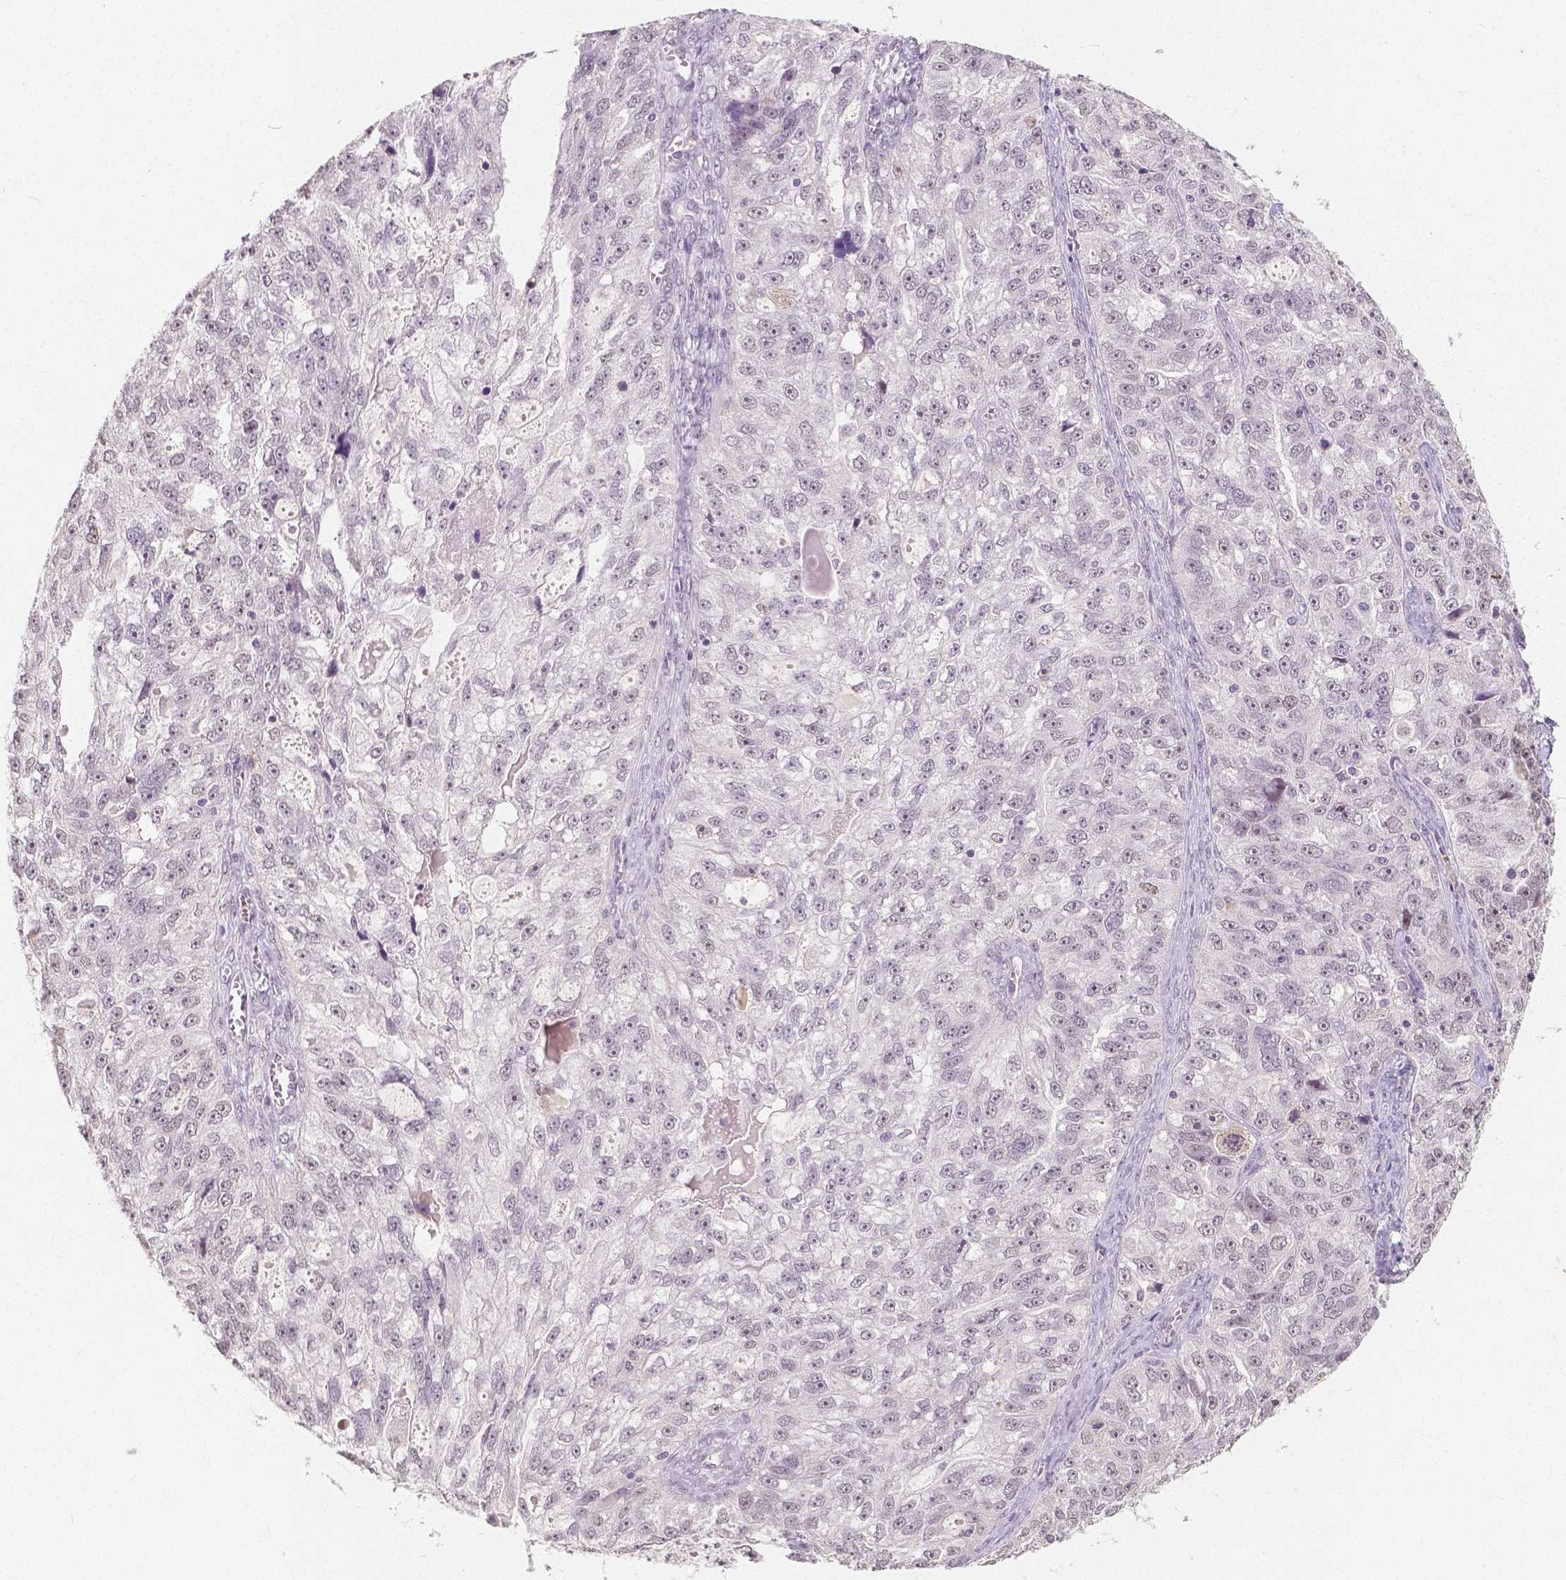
{"staining": {"intensity": "negative", "quantity": "none", "location": "none"}, "tissue": "ovarian cancer", "cell_type": "Tumor cells", "image_type": "cancer", "snomed": [{"axis": "morphology", "description": "Cystadenocarcinoma, serous, NOS"}, {"axis": "topography", "description": "Ovary"}], "caption": "Photomicrograph shows no significant protein staining in tumor cells of serous cystadenocarcinoma (ovarian).", "gene": "NOLC1", "patient": {"sex": "female", "age": 51}}